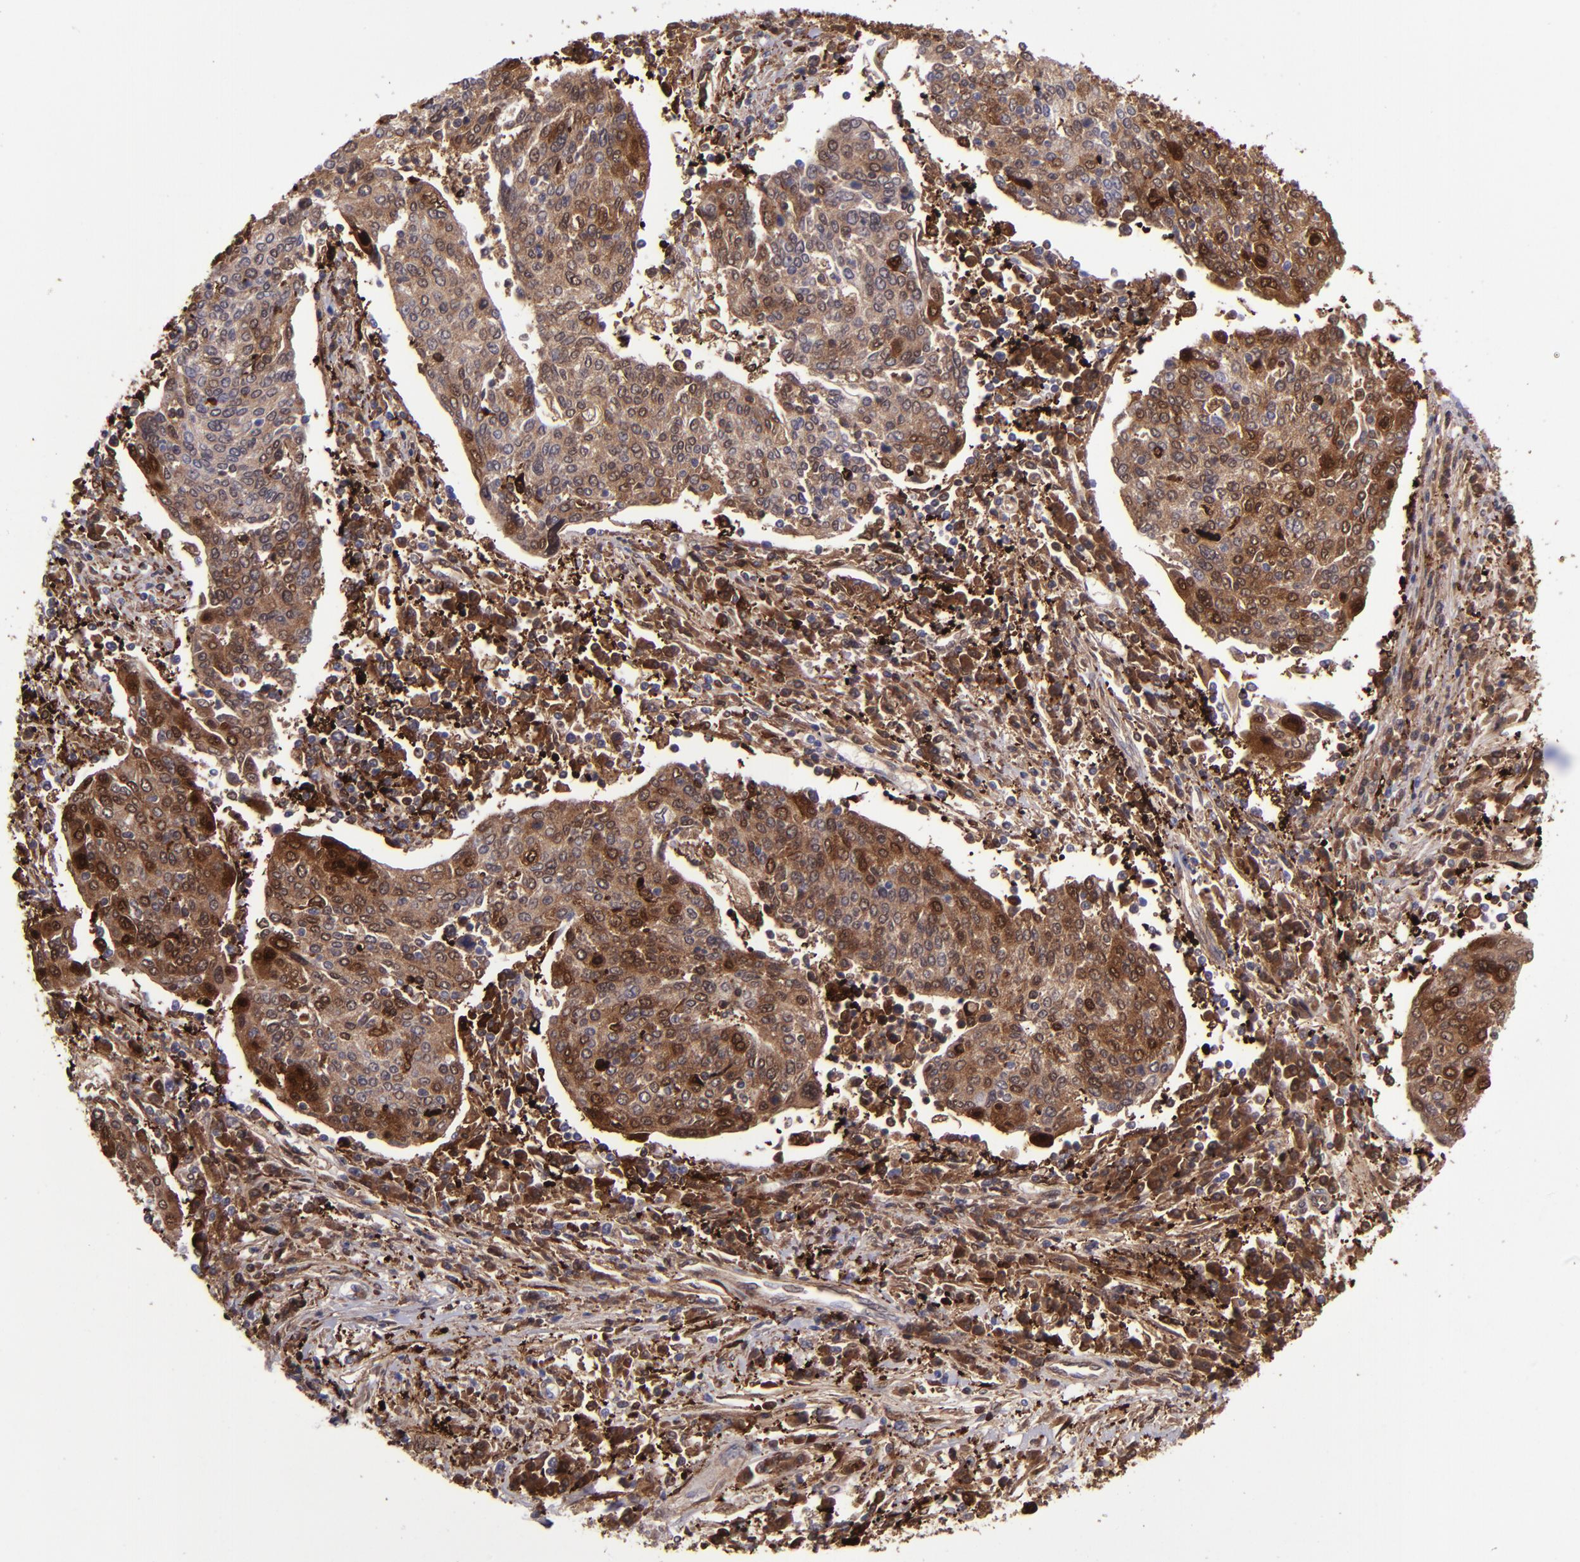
{"staining": {"intensity": "strong", "quantity": ">75%", "location": "cytoplasmic/membranous,nuclear"}, "tissue": "cervical cancer", "cell_type": "Tumor cells", "image_type": "cancer", "snomed": [{"axis": "morphology", "description": "Squamous cell carcinoma, NOS"}, {"axis": "topography", "description": "Cervix"}], "caption": "Tumor cells display high levels of strong cytoplasmic/membranous and nuclear positivity in approximately >75% of cells in squamous cell carcinoma (cervical). (brown staining indicates protein expression, while blue staining denotes nuclei).", "gene": "TYMP", "patient": {"sex": "female", "age": 40}}